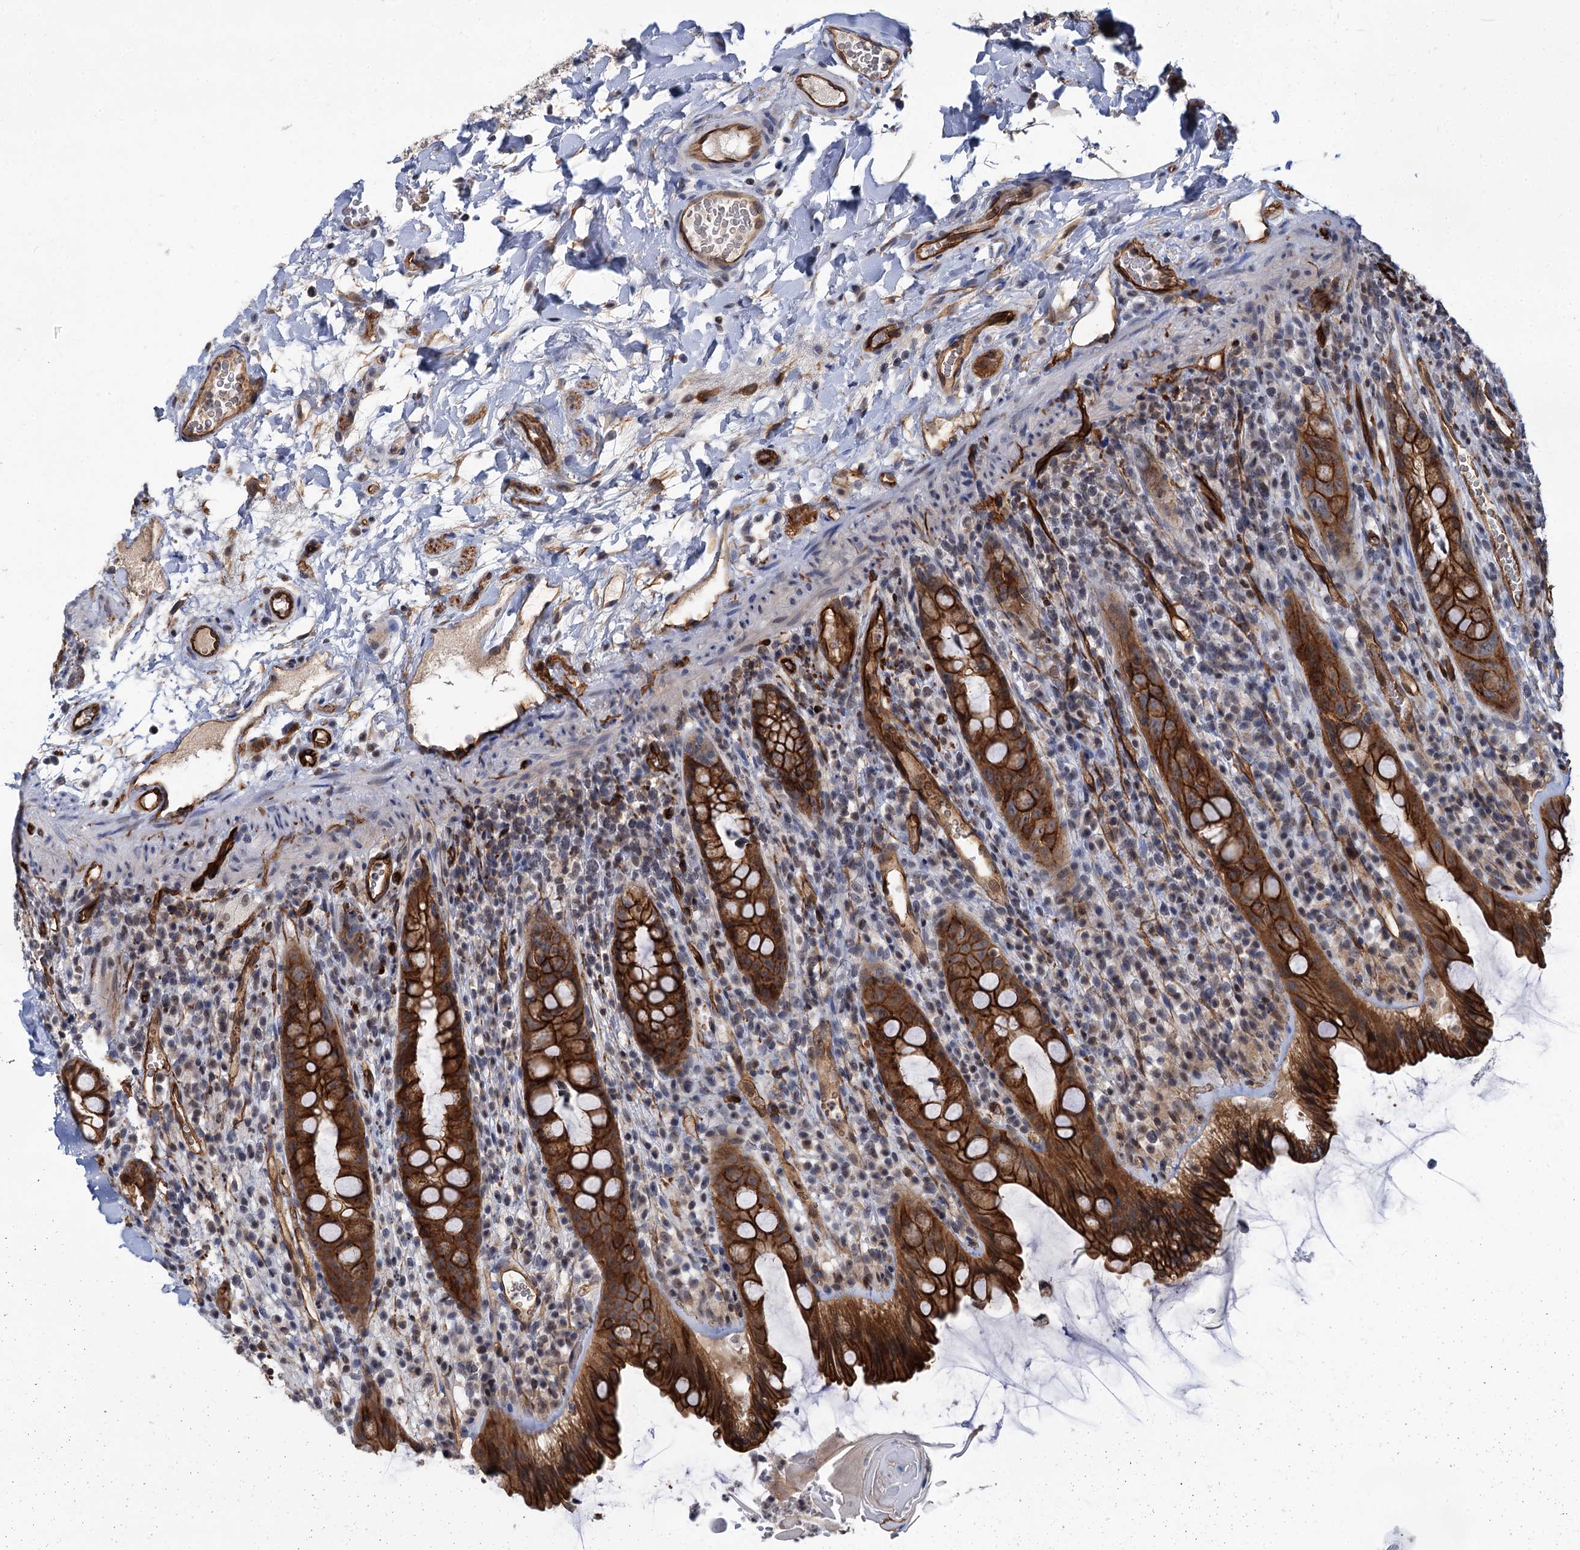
{"staining": {"intensity": "strong", "quantity": ">75%", "location": "cytoplasmic/membranous"}, "tissue": "rectum", "cell_type": "Glandular cells", "image_type": "normal", "snomed": [{"axis": "morphology", "description": "Normal tissue, NOS"}, {"axis": "topography", "description": "Rectum"}], "caption": "The immunohistochemical stain highlights strong cytoplasmic/membranous staining in glandular cells of normal rectum.", "gene": "ABLIM1", "patient": {"sex": "female", "age": 57}}